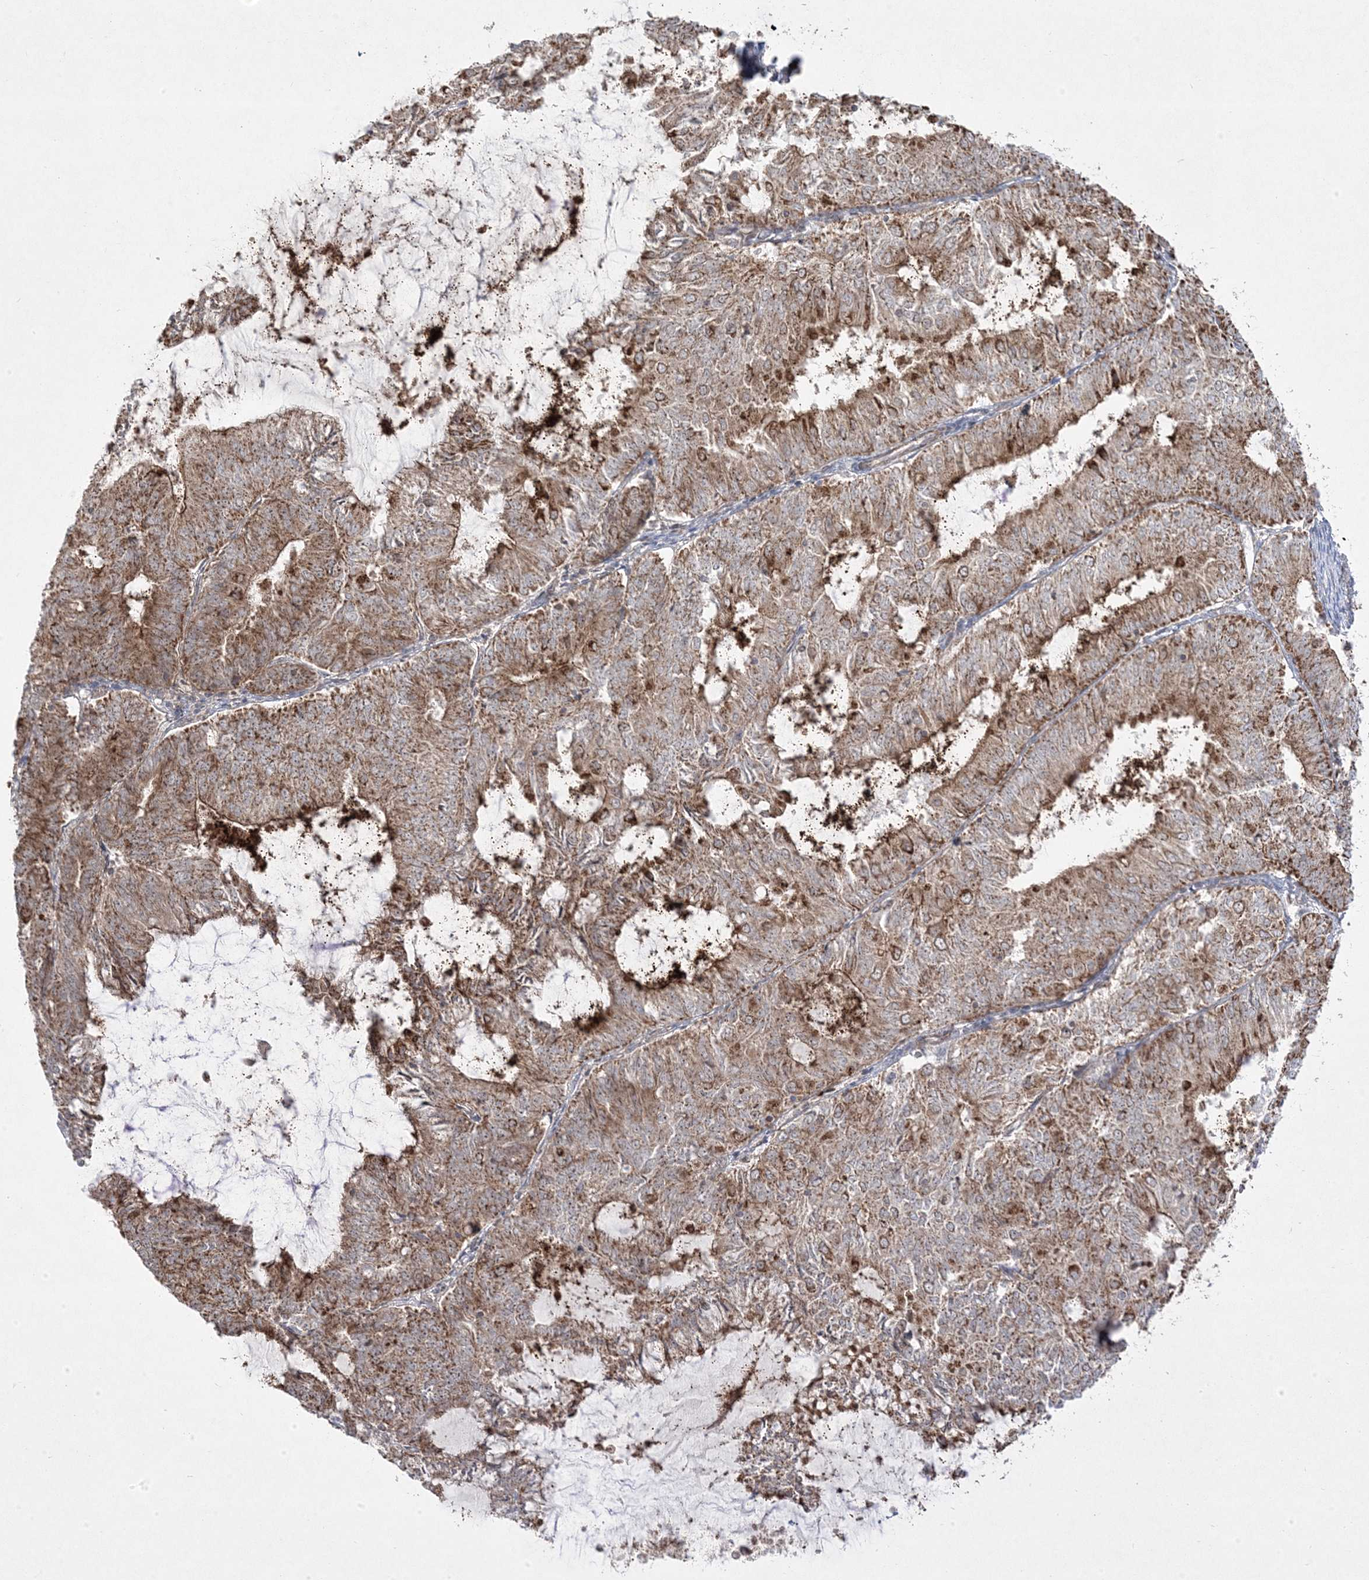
{"staining": {"intensity": "moderate", "quantity": ">75%", "location": "cytoplasmic/membranous"}, "tissue": "endometrial cancer", "cell_type": "Tumor cells", "image_type": "cancer", "snomed": [{"axis": "morphology", "description": "Adenocarcinoma, NOS"}, {"axis": "topography", "description": "Endometrium"}], "caption": "Endometrial cancer (adenocarcinoma) tissue demonstrates moderate cytoplasmic/membranous staining in approximately >75% of tumor cells, visualized by immunohistochemistry. The staining is performed using DAB (3,3'-diaminobenzidine) brown chromogen to label protein expression. The nuclei are counter-stained blue using hematoxylin.", "gene": "CLUAP1", "patient": {"sex": "female", "age": 57}}